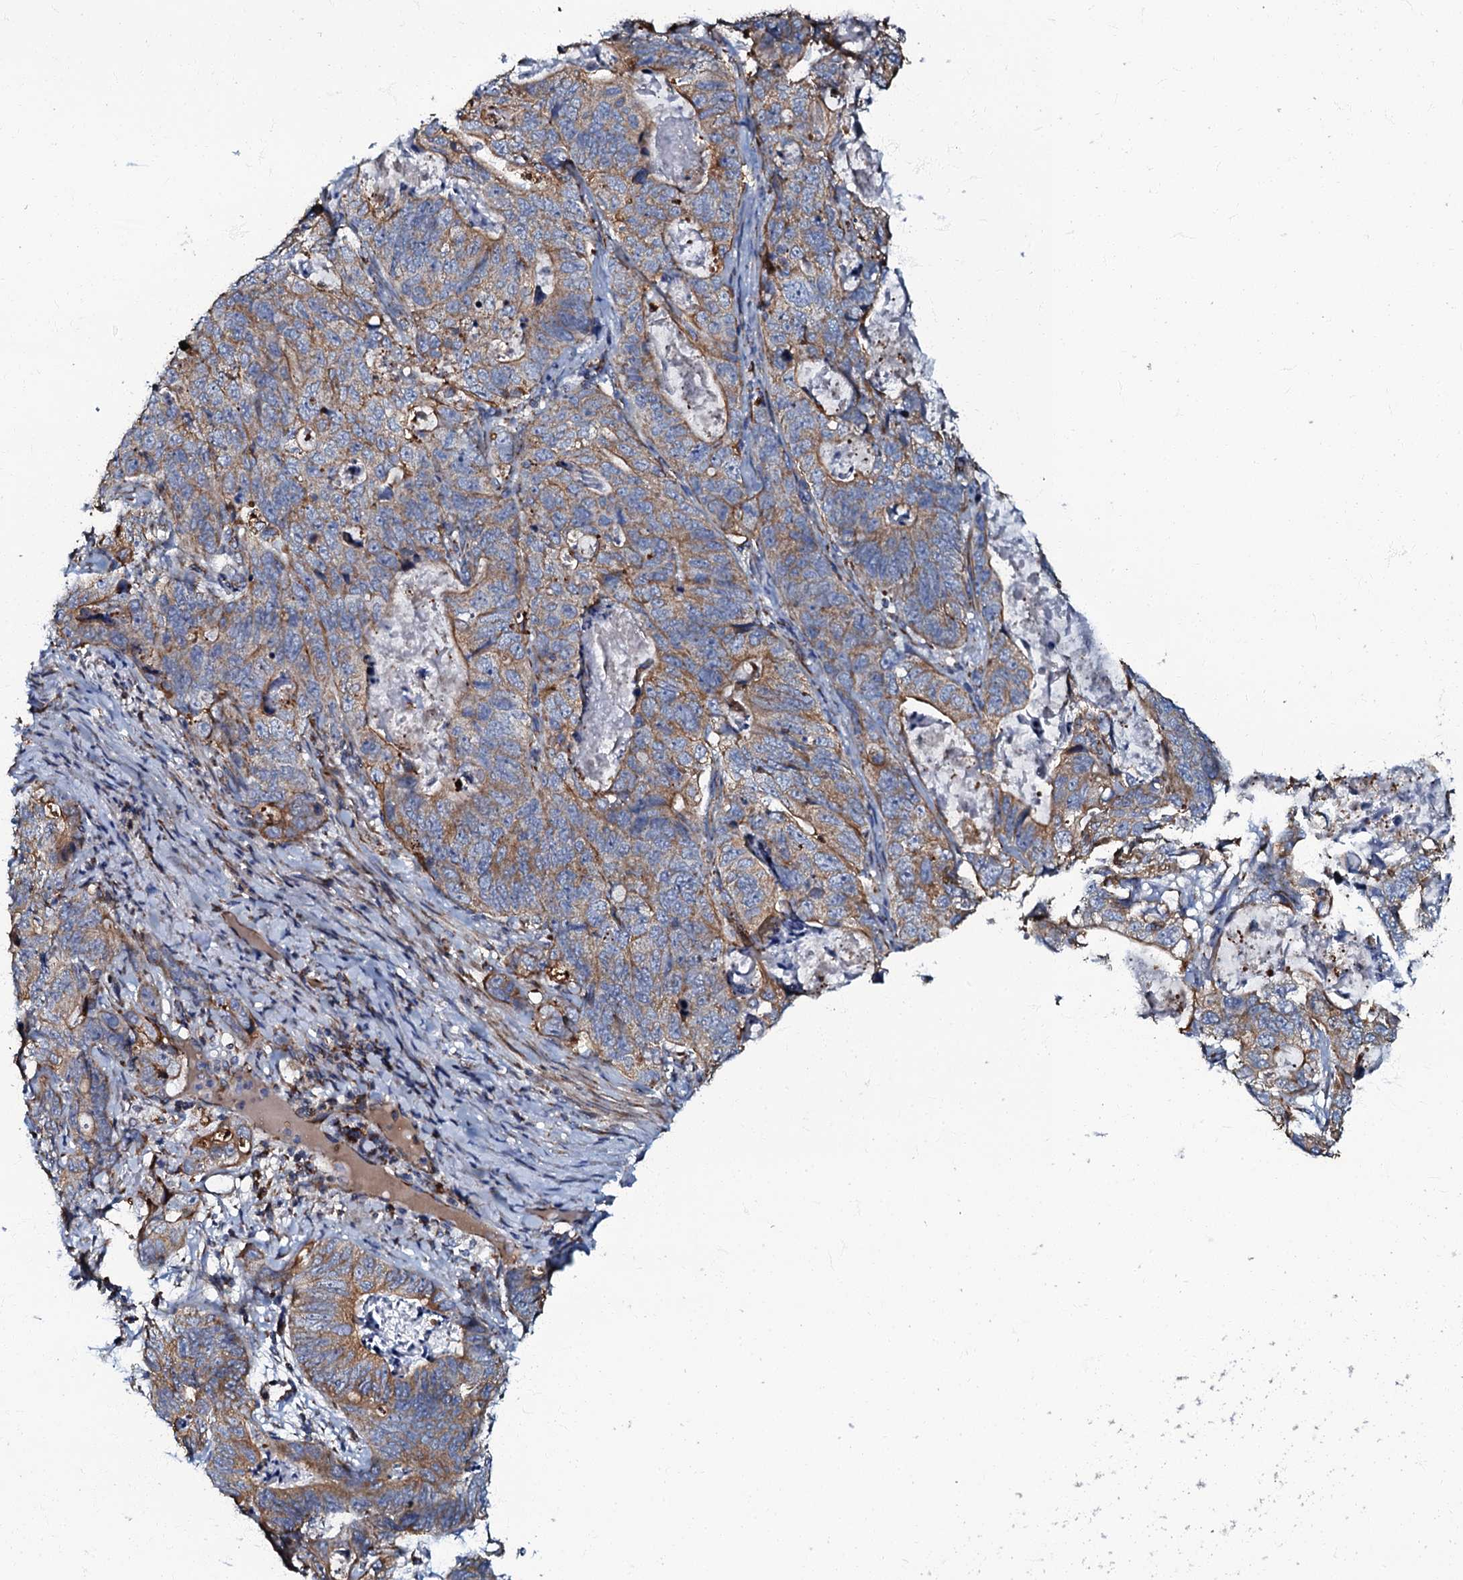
{"staining": {"intensity": "moderate", "quantity": ">75%", "location": "cytoplasmic/membranous"}, "tissue": "stomach cancer", "cell_type": "Tumor cells", "image_type": "cancer", "snomed": [{"axis": "morphology", "description": "Normal tissue, NOS"}, {"axis": "morphology", "description": "Adenocarcinoma, NOS"}, {"axis": "topography", "description": "Stomach"}], "caption": "Stomach cancer (adenocarcinoma) stained with a brown dye displays moderate cytoplasmic/membranous positive expression in about >75% of tumor cells.", "gene": "NDUFA12", "patient": {"sex": "female", "age": 89}}